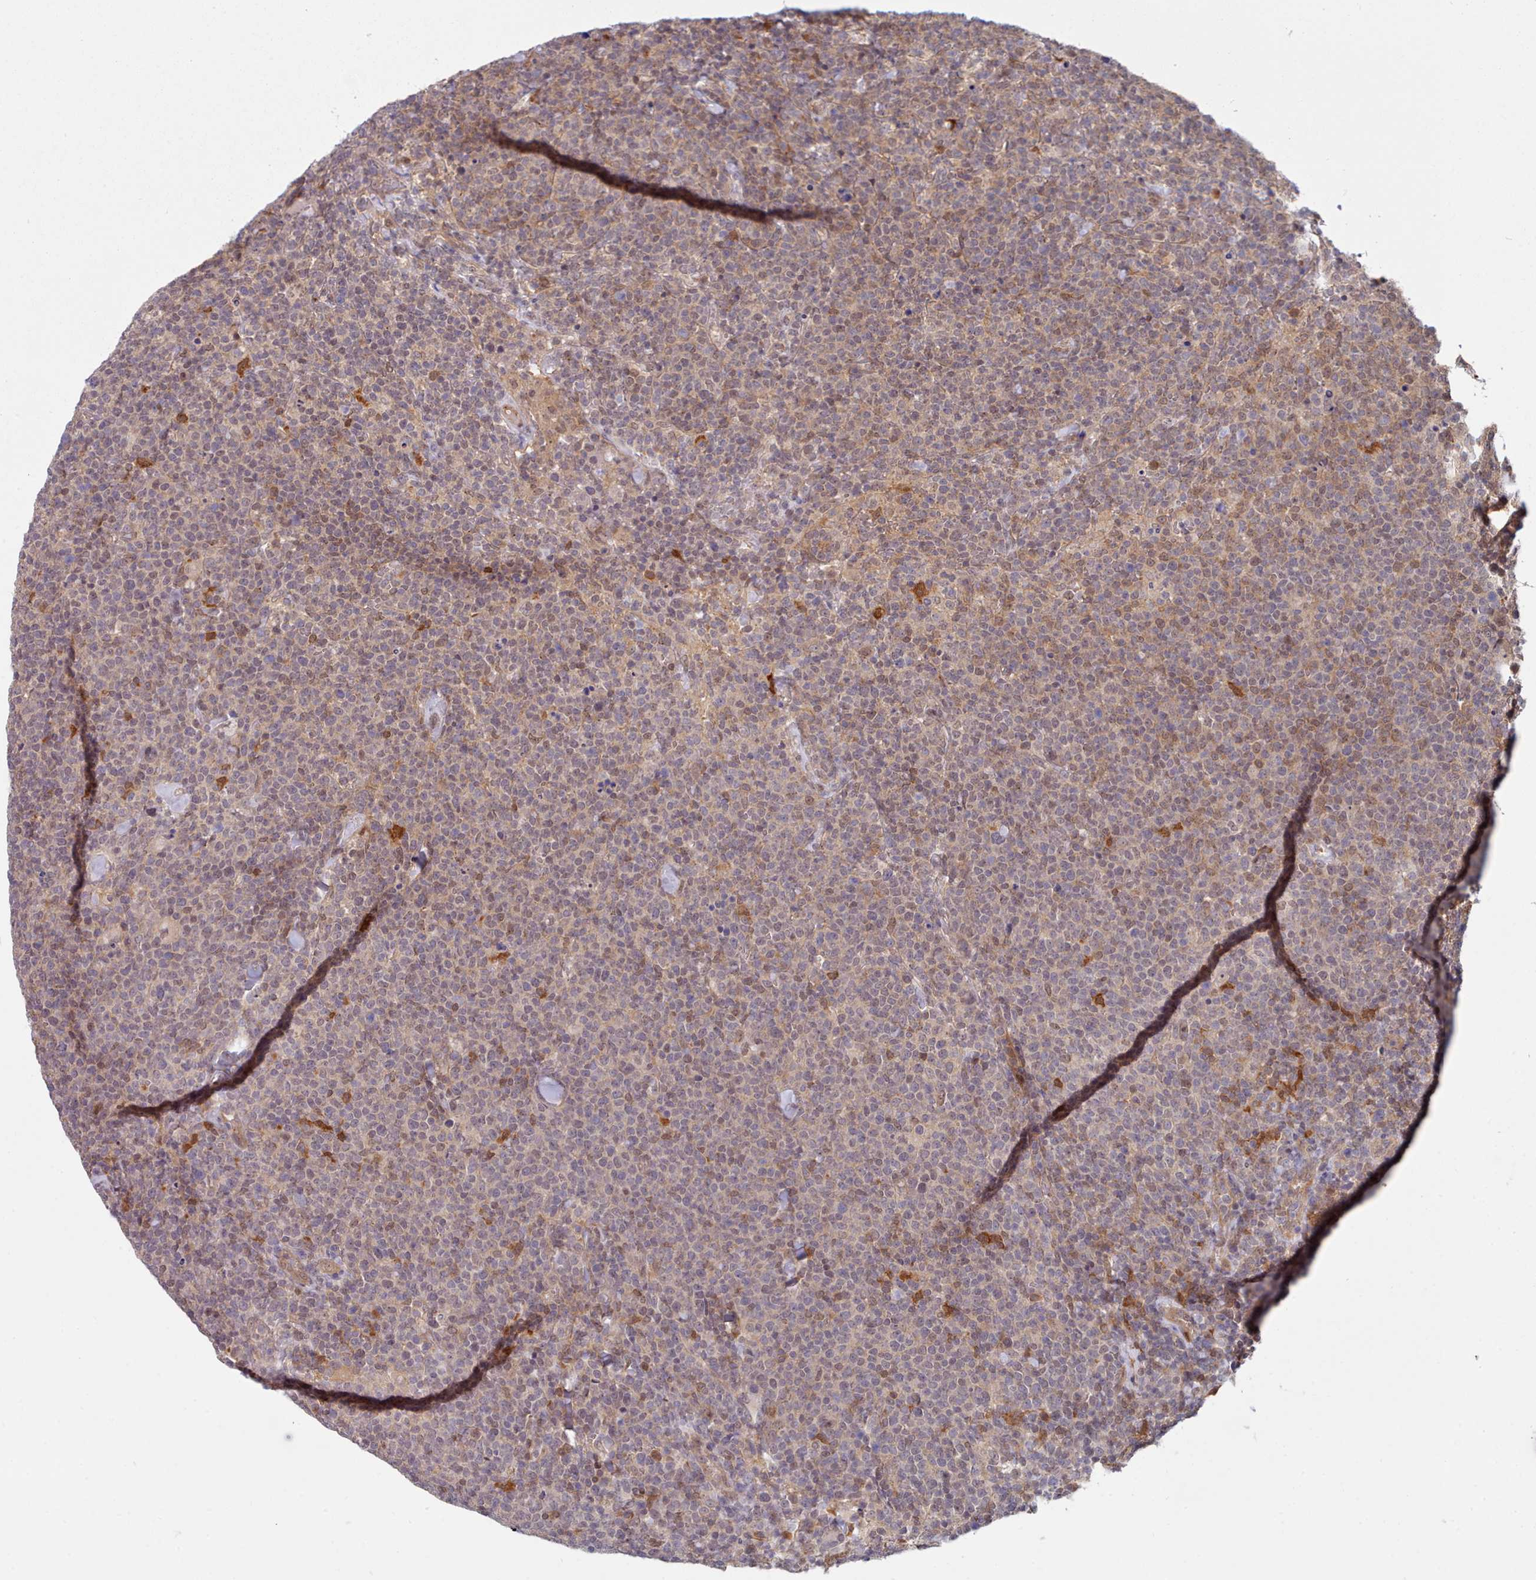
{"staining": {"intensity": "moderate", "quantity": "<25%", "location": "cytoplasmic/membranous"}, "tissue": "lymphoma", "cell_type": "Tumor cells", "image_type": "cancer", "snomed": [{"axis": "morphology", "description": "Malignant lymphoma, non-Hodgkin's type, High grade"}, {"axis": "topography", "description": "Lymph node"}], "caption": "This image displays high-grade malignant lymphoma, non-Hodgkin's type stained with immunohistochemistry (IHC) to label a protein in brown. The cytoplasmic/membranous of tumor cells show moderate positivity for the protein. Nuclei are counter-stained blue.", "gene": "CES3", "patient": {"sex": "male", "age": 61}}